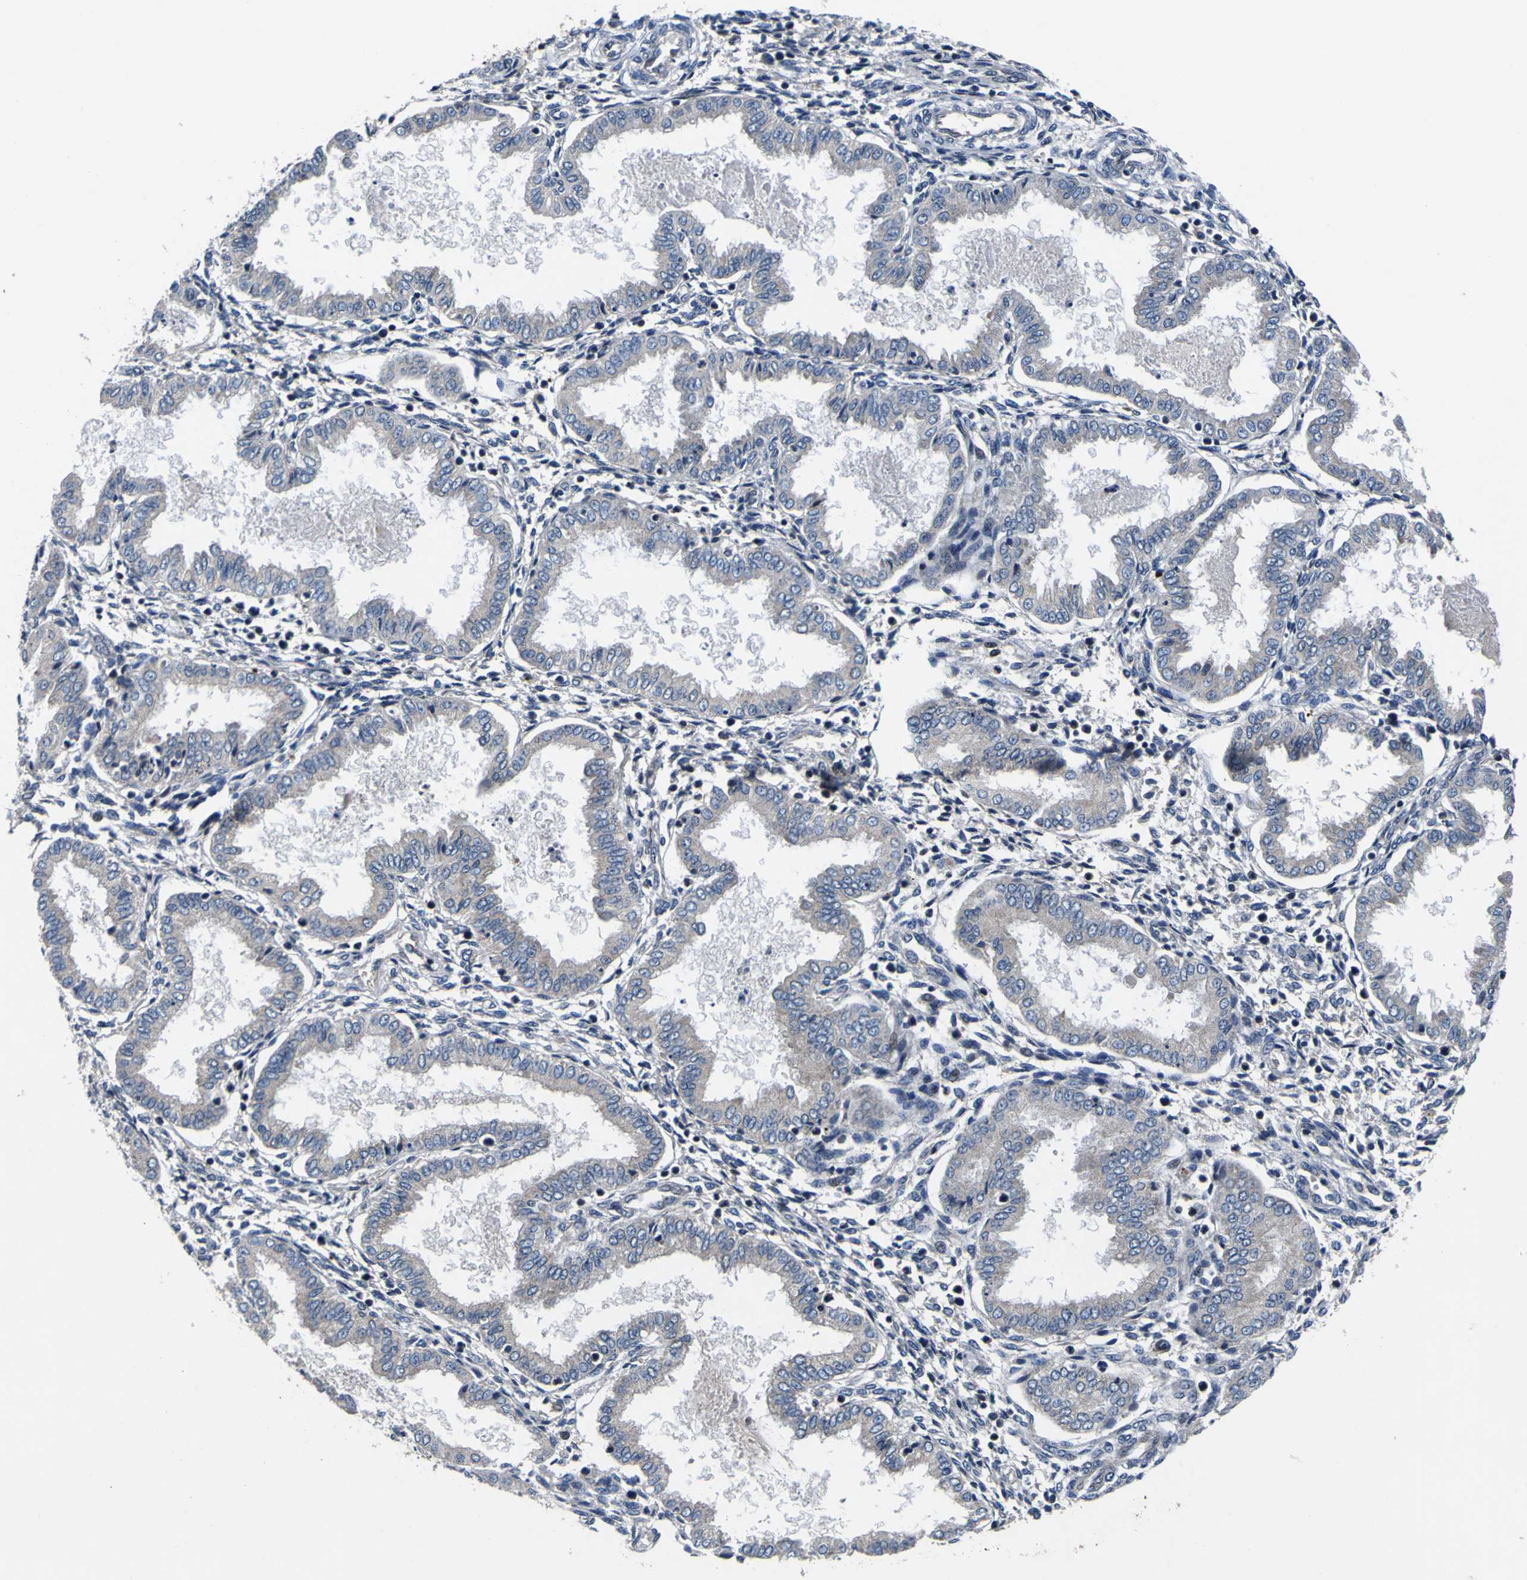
{"staining": {"intensity": "weak", "quantity": "25%-75%", "location": "cytoplasmic/membranous"}, "tissue": "endometrium", "cell_type": "Cells in endometrial stroma", "image_type": "normal", "snomed": [{"axis": "morphology", "description": "Normal tissue, NOS"}, {"axis": "topography", "description": "Endometrium"}], "caption": "A photomicrograph showing weak cytoplasmic/membranous staining in about 25%-75% of cells in endometrial stroma in normal endometrium, as visualized by brown immunohistochemical staining.", "gene": "EPHB4", "patient": {"sex": "female", "age": 33}}